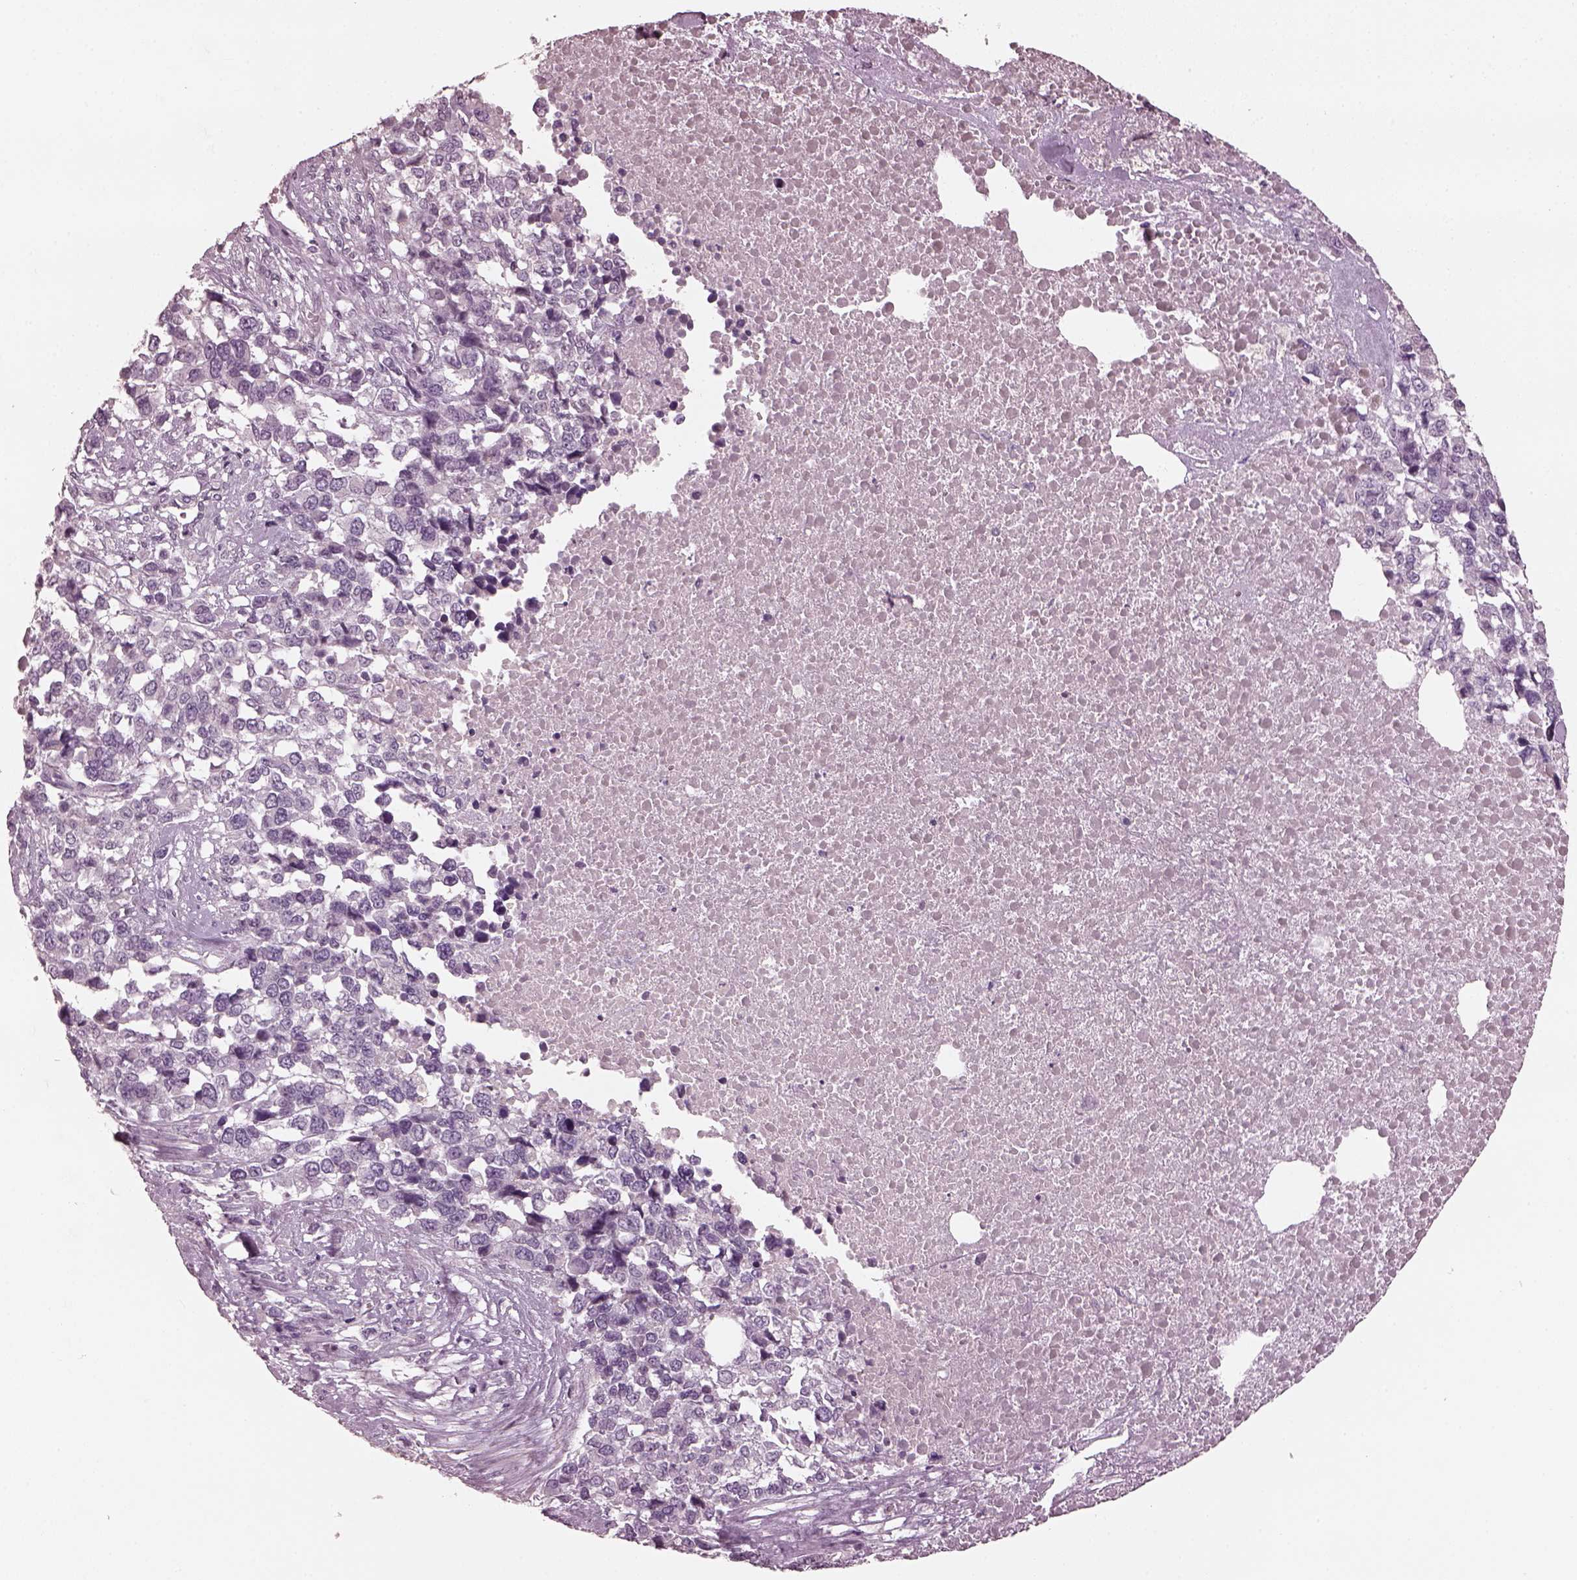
{"staining": {"intensity": "negative", "quantity": "none", "location": "none"}, "tissue": "melanoma", "cell_type": "Tumor cells", "image_type": "cancer", "snomed": [{"axis": "morphology", "description": "Malignant melanoma, Metastatic site"}, {"axis": "topography", "description": "Skin"}], "caption": "Human malignant melanoma (metastatic site) stained for a protein using immunohistochemistry (IHC) demonstrates no staining in tumor cells.", "gene": "OPTC", "patient": {"sex": "male", "age": 84}}